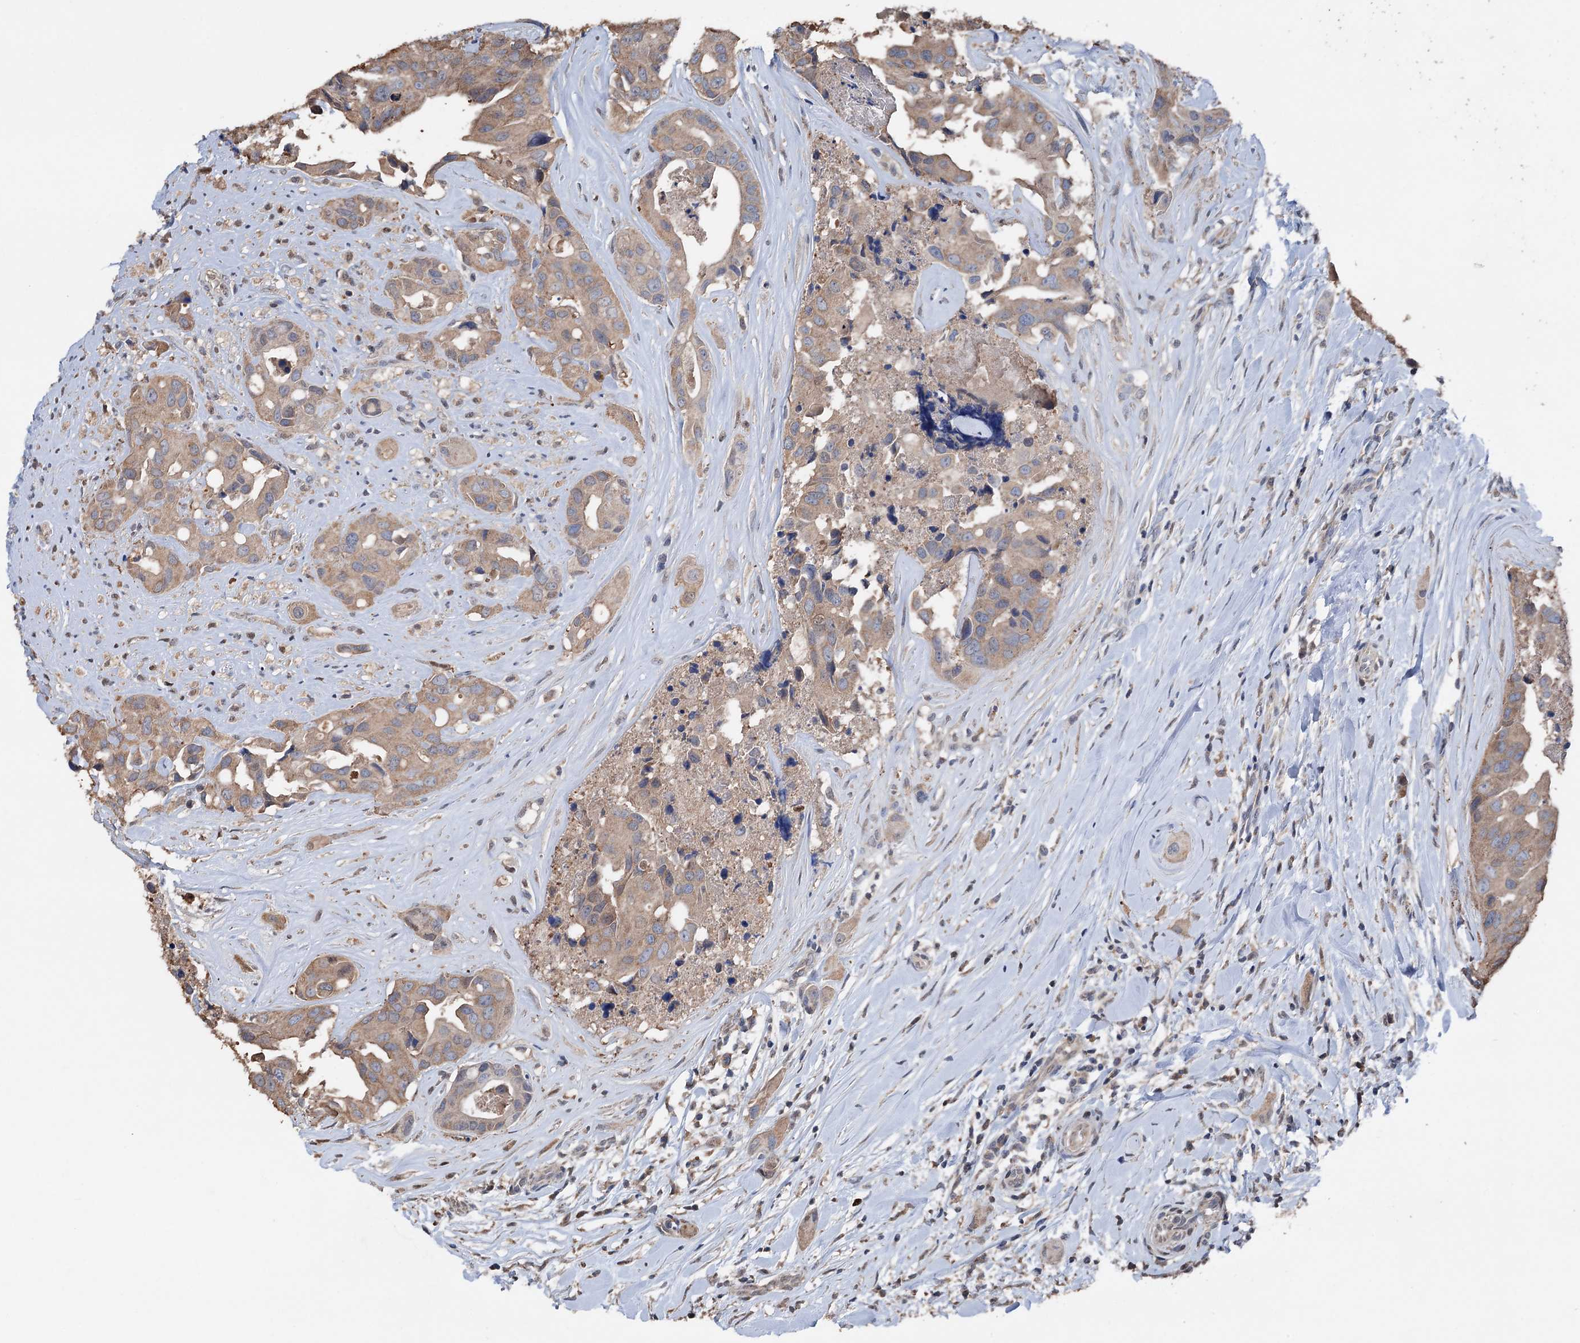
{"staining": {"intensity": "moderate", "quantity": ">75%", "location": "cytoplasmic/membranous"}, "tissue": "head and neck cancer", "cell_type": "Tumor cells", "image_type": "cancer", "snomed": [{"axis": "morphology", "description": "Adenocarcinoma, NOS"}, {"axis": "morphology", "description": "Adenocarcinoma, metastatic, NOS"}, {"axis": "topography", "description": "Head-Neck"}], "caption": "Metastatic adenocarcinoma (head and neck) tissue displays moderate cytoplasmic/membranous staining in approximately >75% of tumor cells", "gene": "ARL13A", "patient": {"sex": "male", "age": 75}}